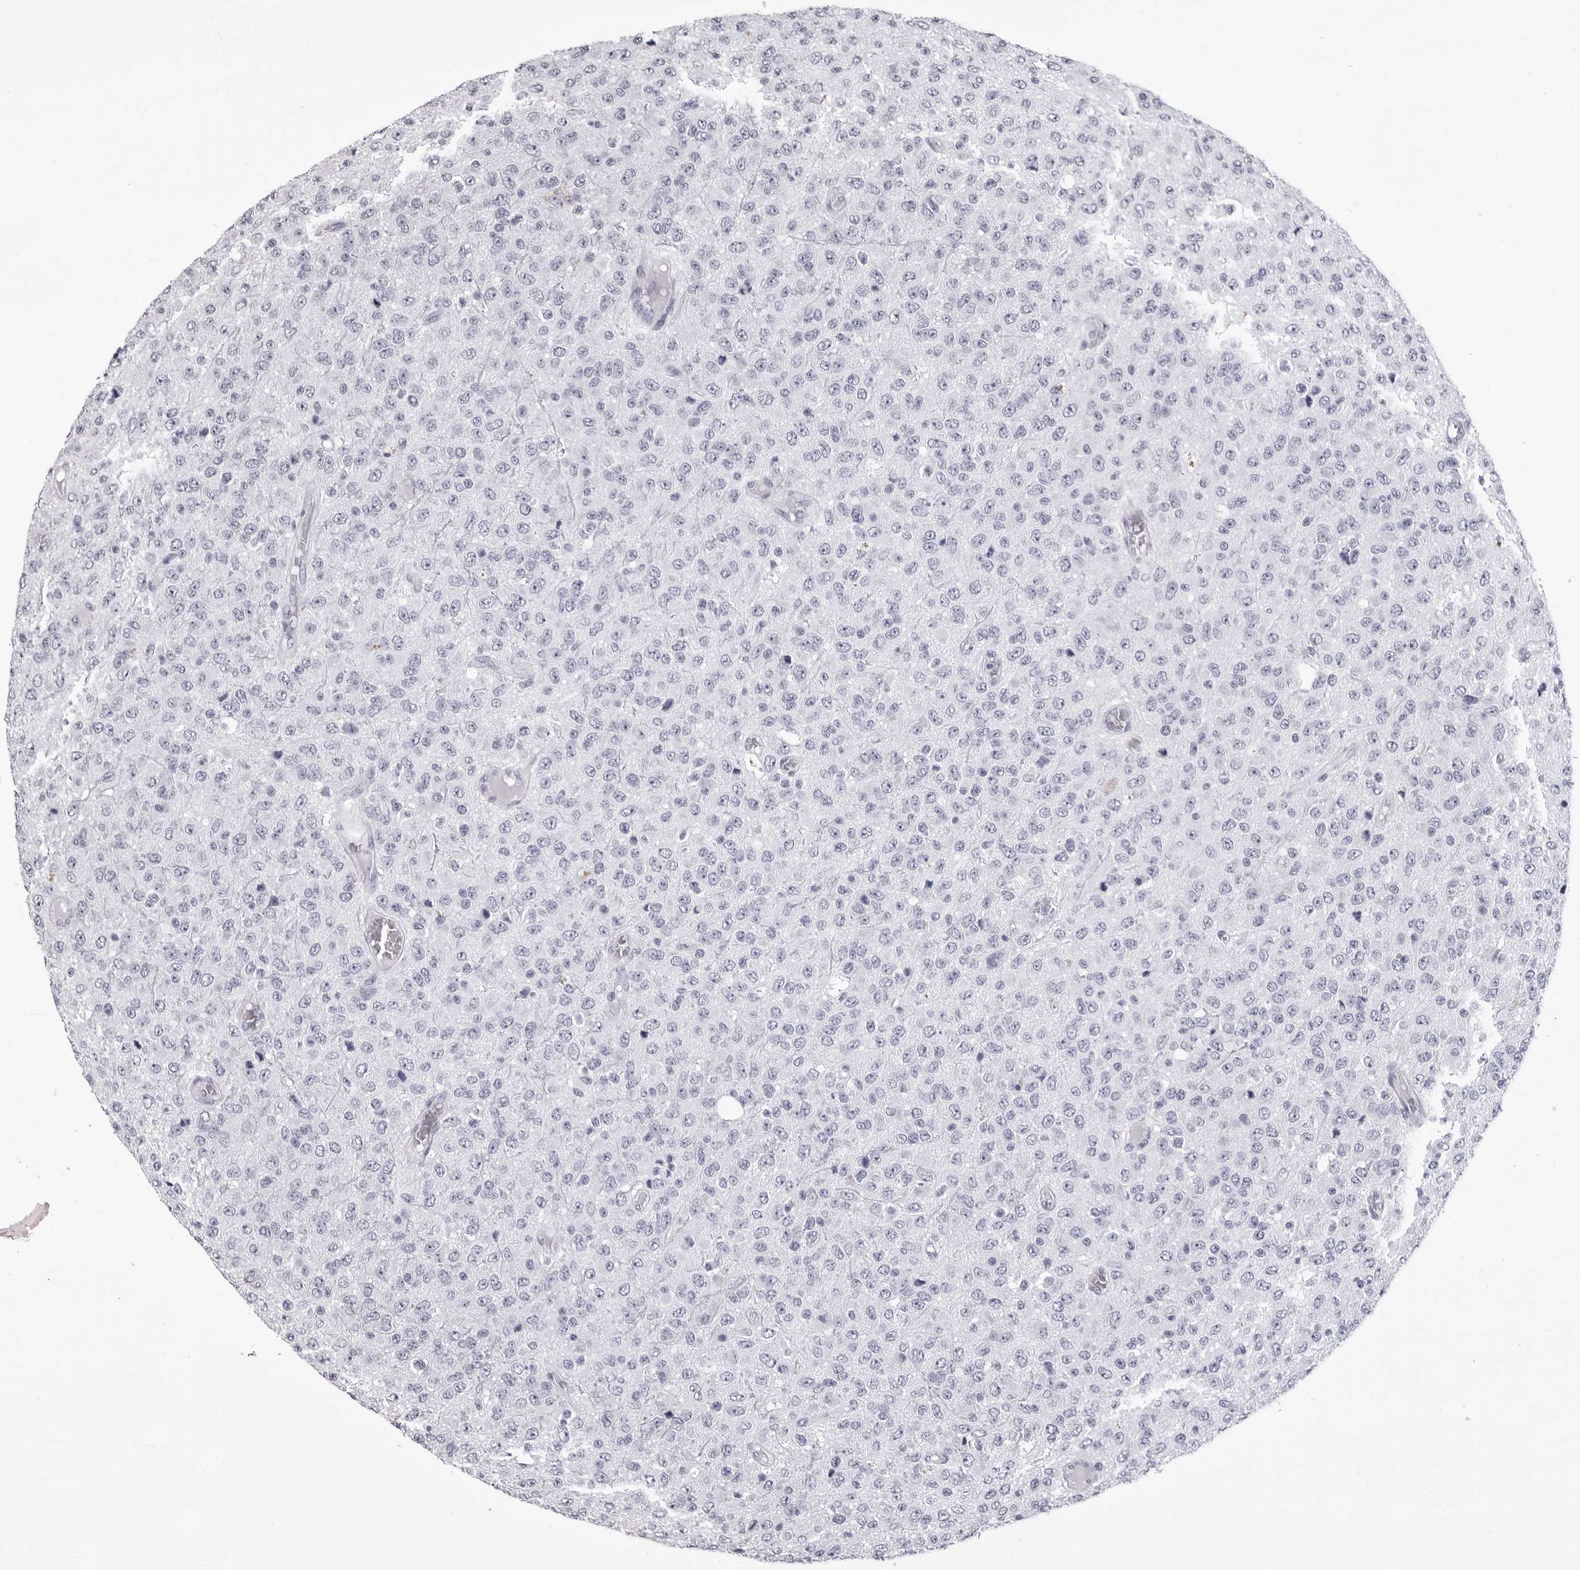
{"staining": {"intensity": "negative", "quantity": "none", "location": "none"}, "tissue": "glioma", "cell_type": "Tumor cells", "image_type": "cancer", "snomed": [{"axis": "morphology", "description": "Glioma, malignant, High grade"}, {"axis": "topography", "description": "pancreas cauda"}], "caption": "The IHC image has no significant positivity in tumor cells of malignant glioma (high-grade) tissue.", "gene": "LGALS4", "patient": {"sex": "male", "age": 60}}